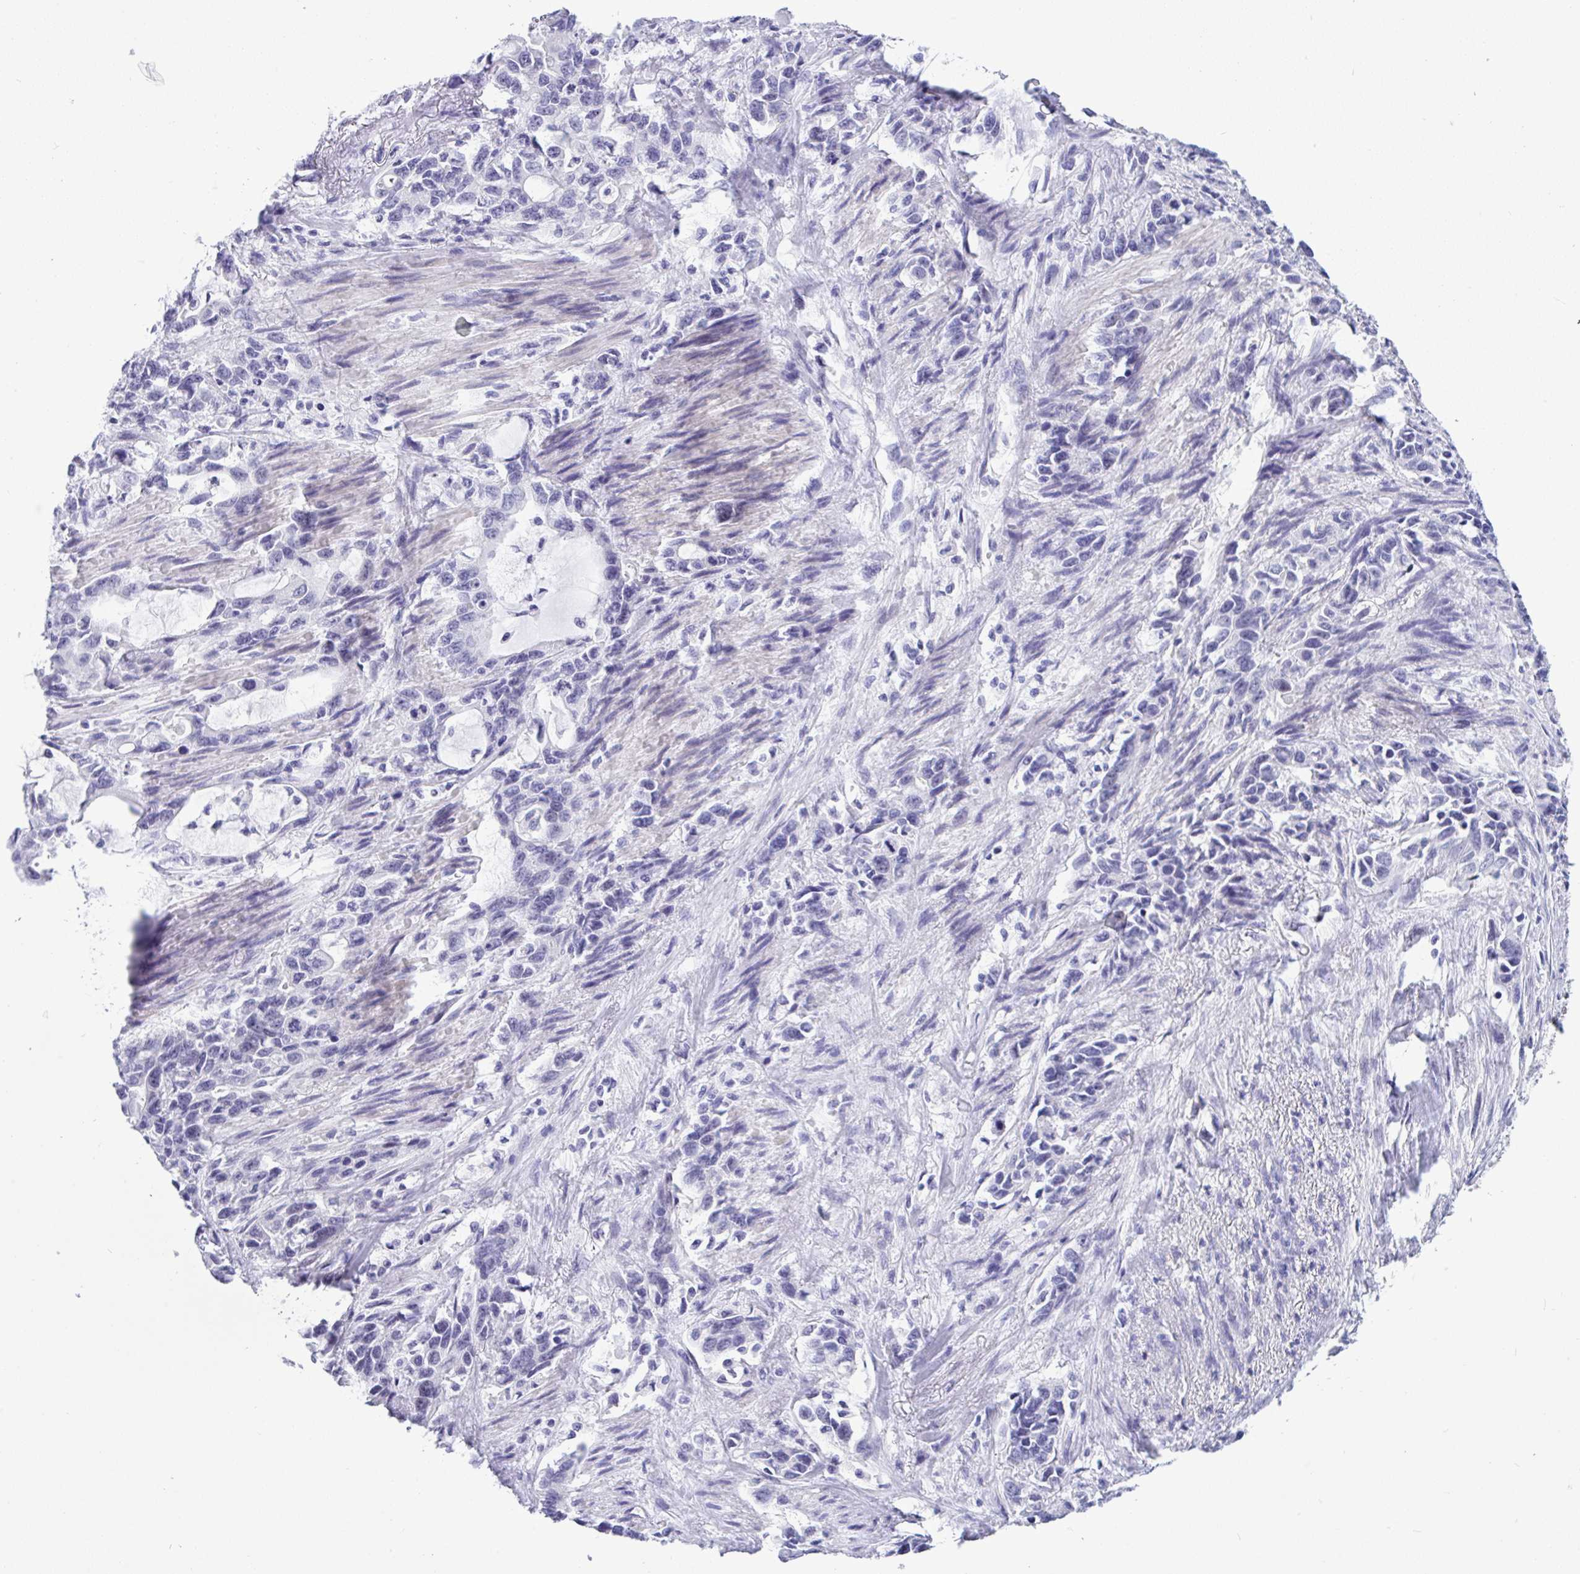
{"staining": {"intensity": "negative", "quantity": "none", "location": "none"}, "tissue": "stomach cancer", "cell_type": "Tumor cells", "image_type": "cancer", "snomed": [{"axis": "morphology", "description": "Adenocarcinoma, NOS"}, {"axis": "topography", "description": "Stomach, upper"}], "caption": "Immunohistochemistry (IHC) of human stomach cancer (adenocarcinoma) displays no expression in tumor cells.", "gene": "YBX2", "patient": {"sex": "male", "age": 85}}